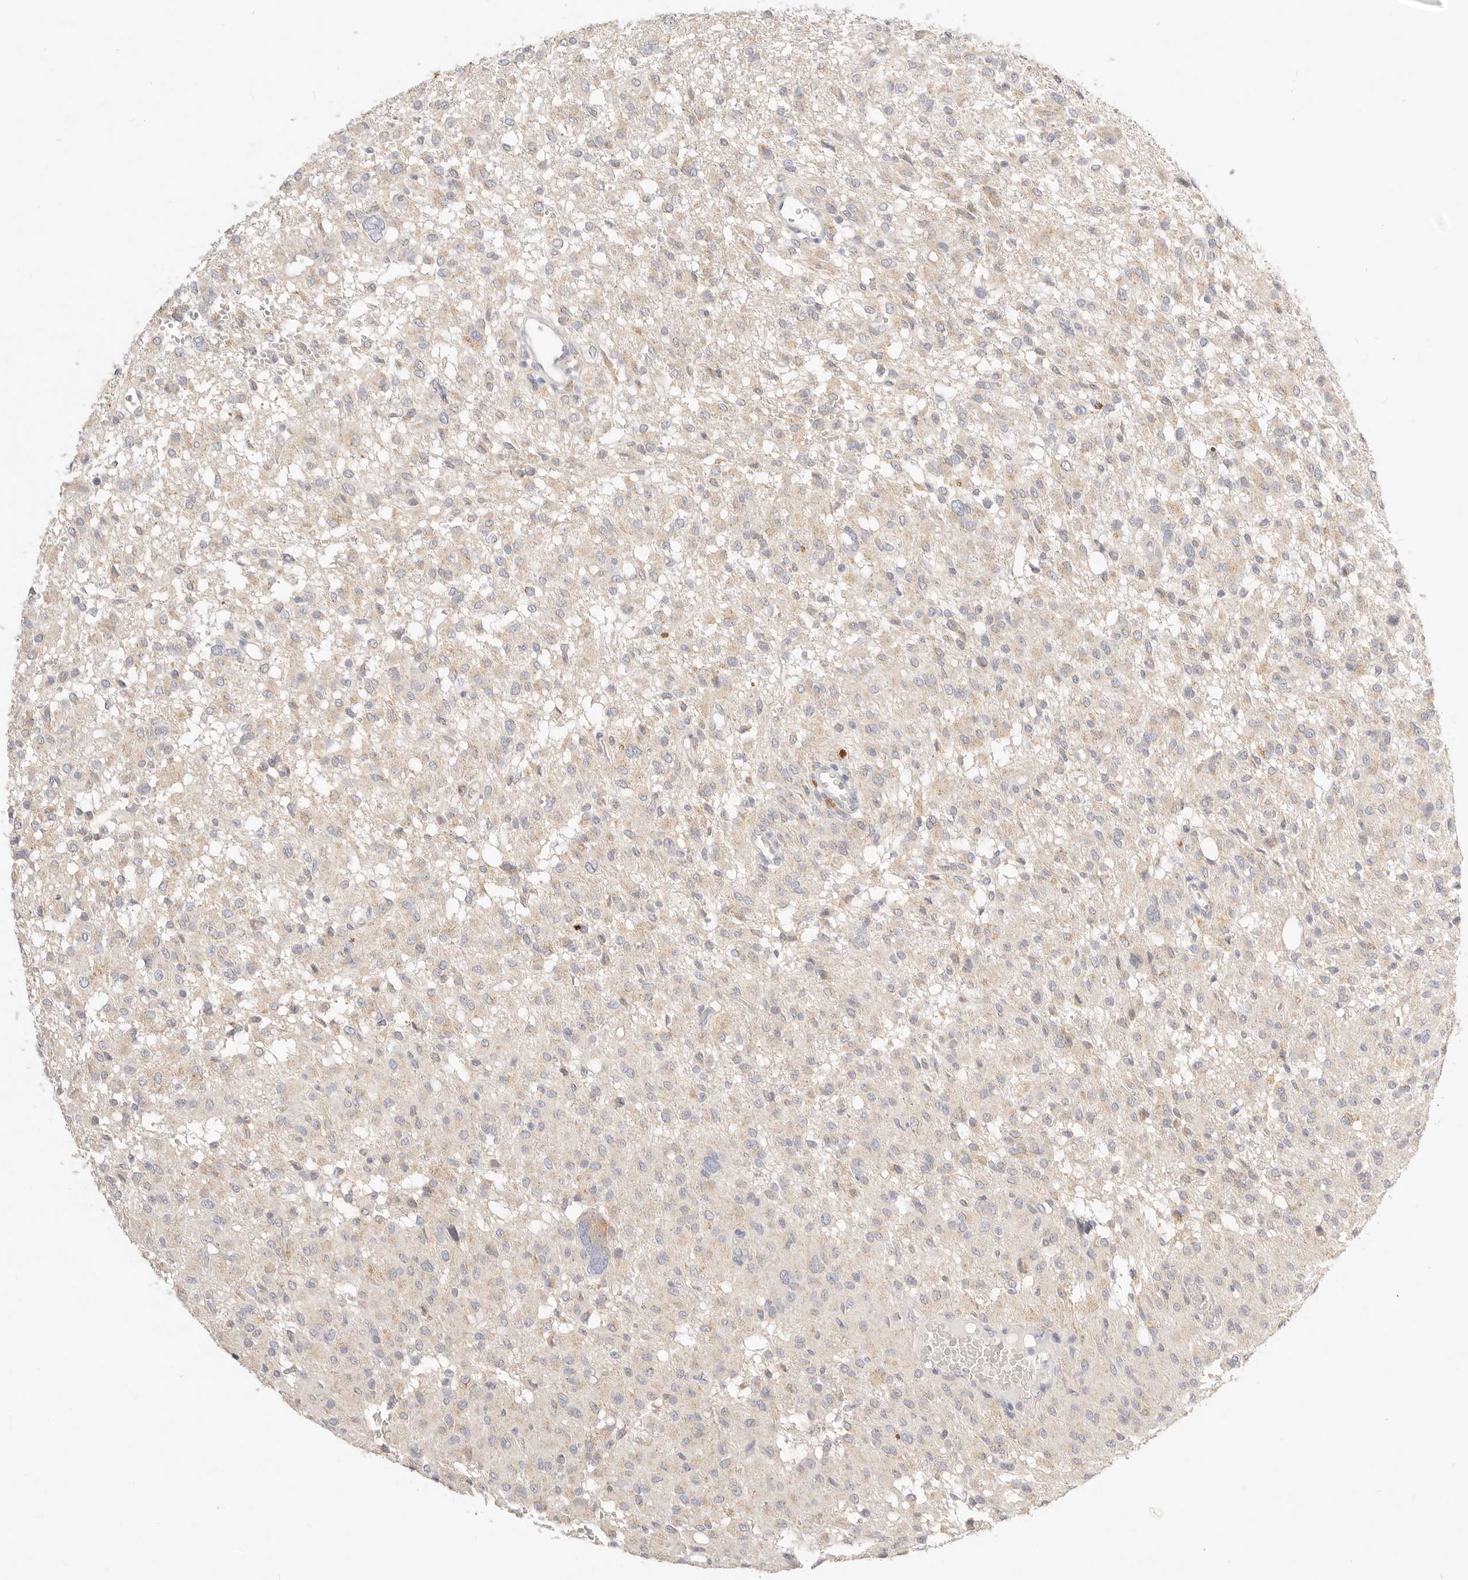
{"staining": {"intensity": "negative", "quantity": "none", "location": "none"}, "tissue": "glioma", "cell_type": "Tumor cells", "image_type": "cancer", "snomed": [{"axis": "morphology", "description": "Glioma, malignant, High grade"}, {"axis": "topography", "description": "Brain"}], "caption": "Photomicrograph shows no significant protein staining in tumor cells of glioma.", "gene": "ACOX1", "patient": {"sex": "female", "age": 59}}